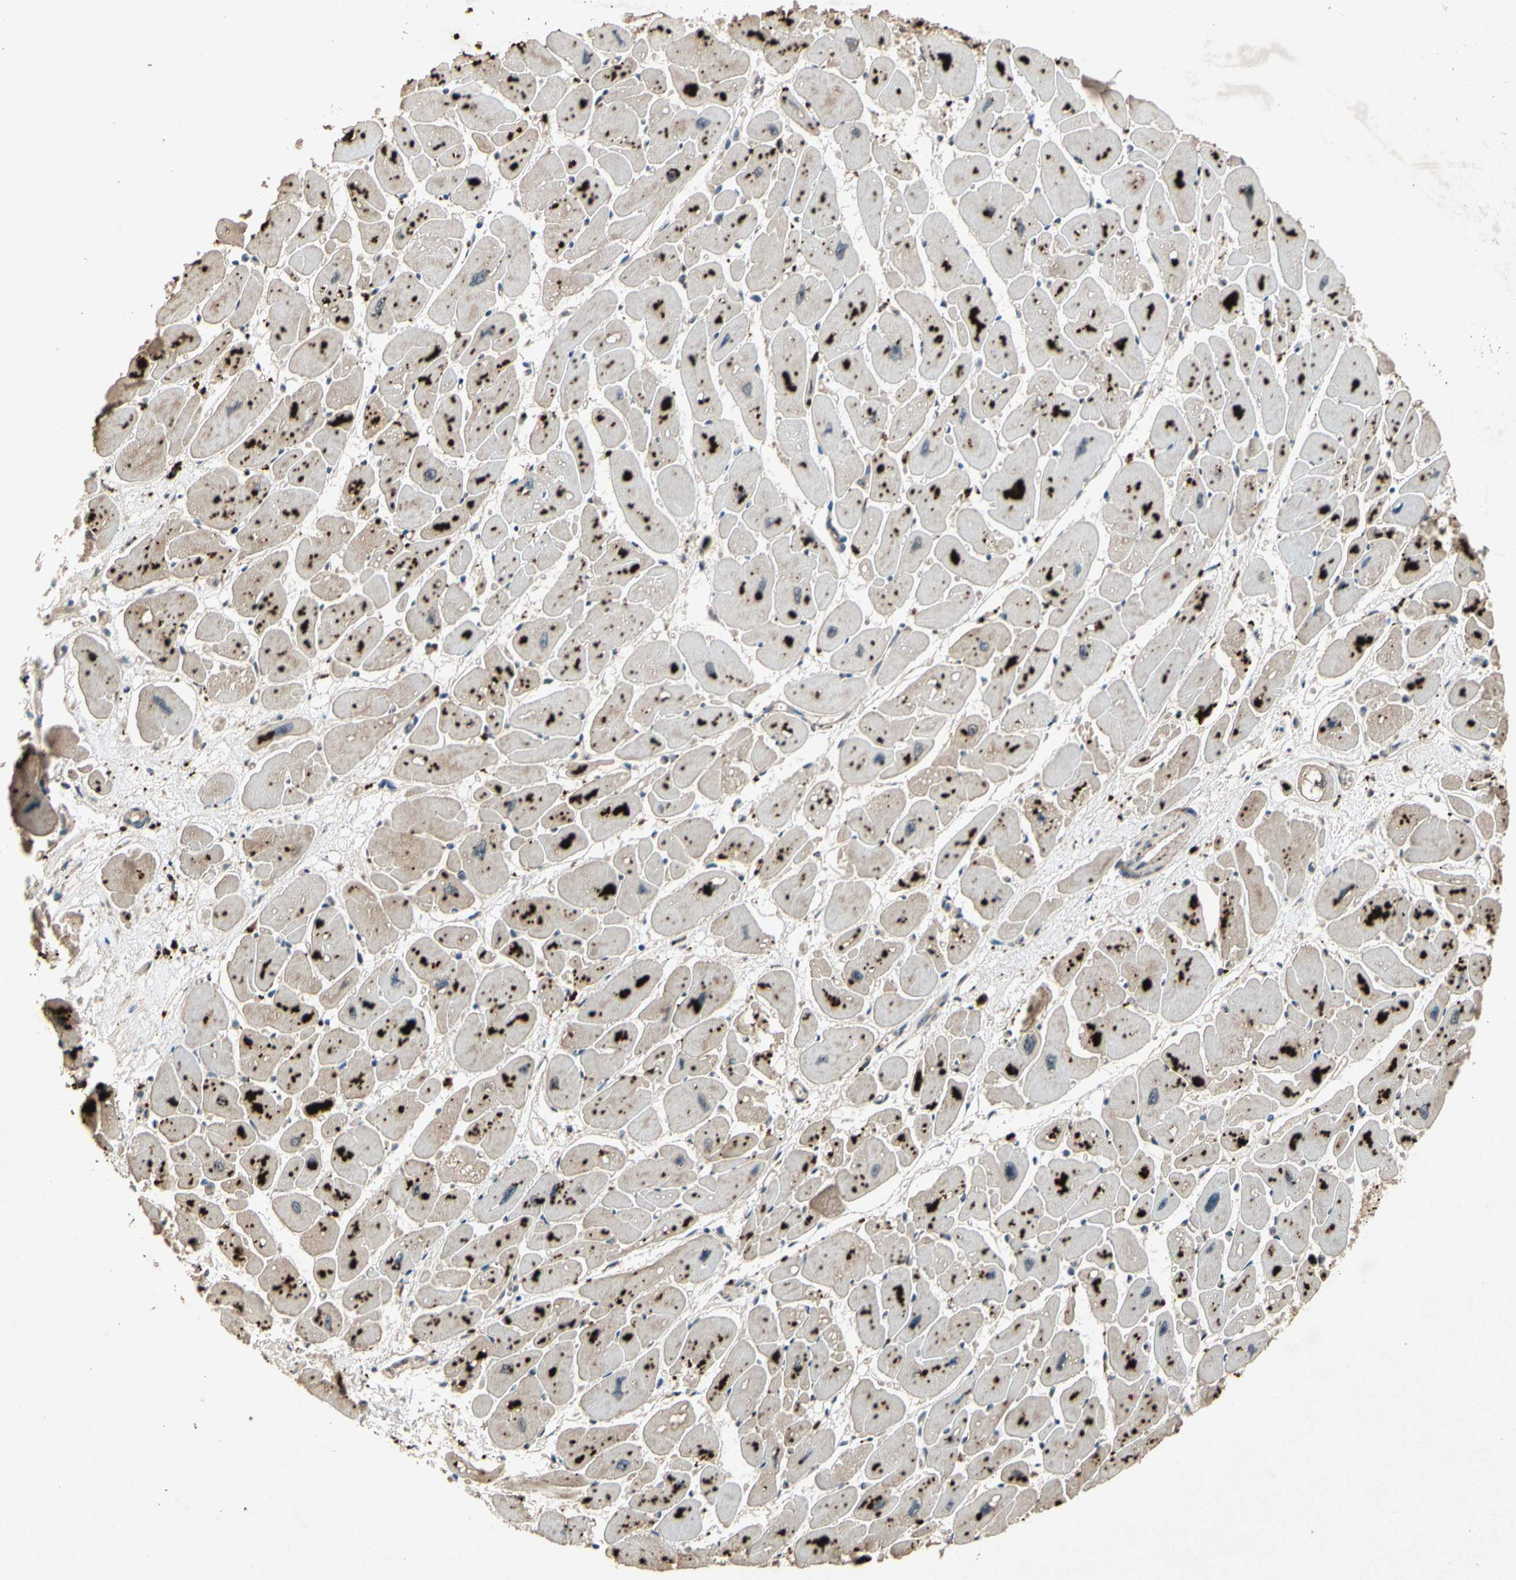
{"staining": {"intensity": "strong", "quantity": ">75%", "location": "cytoplasmic/membranous"}, "tissue": "heart muscle", "cell_type": "Cardiomyocytes", "image_type": "normal", "snomed": [{"axis": "morphology", "description": "Normal tissue, NOS"}, {"axis": "topography", "description": "Heart"}], "caption": "Heart muscle stained with DAB (3,3'-diaminobenzidine) immunohistochemistry reveals high levels of strong cytoplasmic/membranous staining in approximately >75% of cardiomyocytes.", "gene": "PML", "patient": {"sex": "female", "age": 54}}